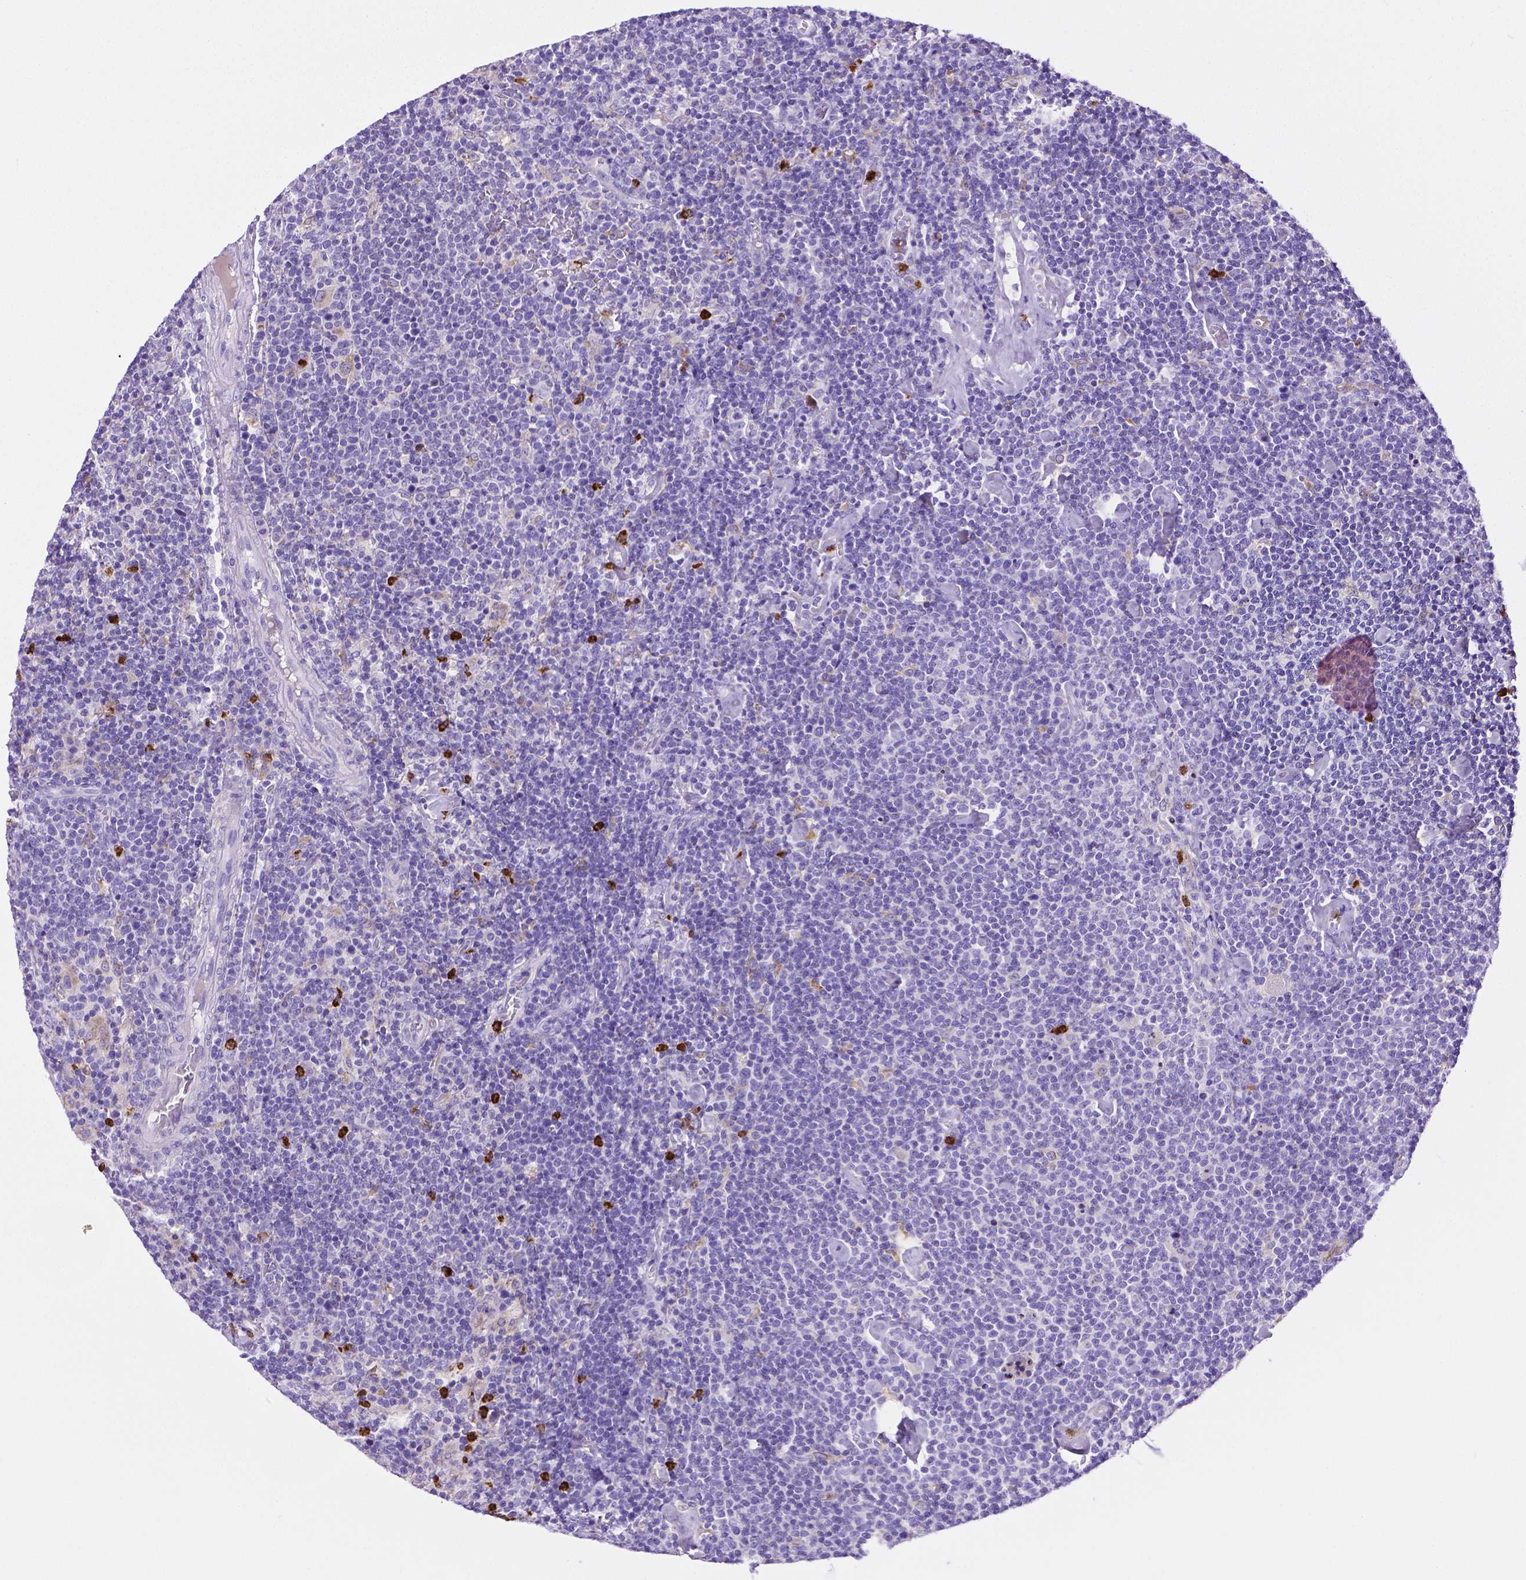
{"staining": {"intensity": "negative", "quantity": "none", "location": "none"}, "tissue": "lymphoma", "cell_type": "Tumor cells", "image_type": "cancer", "snomed": [{"axis": "morphology", "description": "Malignant lymphoma, non-Hodgkin's type, High grade"}, {"axis": "topography", "description": "Lymph node"}], "caption": "Human malignant lymphoma, non-Hodgkin's type (high-grade) stained for a protein using IHC shows no positivity in tumor cells.", "gene": "MMP9", "patient": {"sex": "male", "age": 61}}